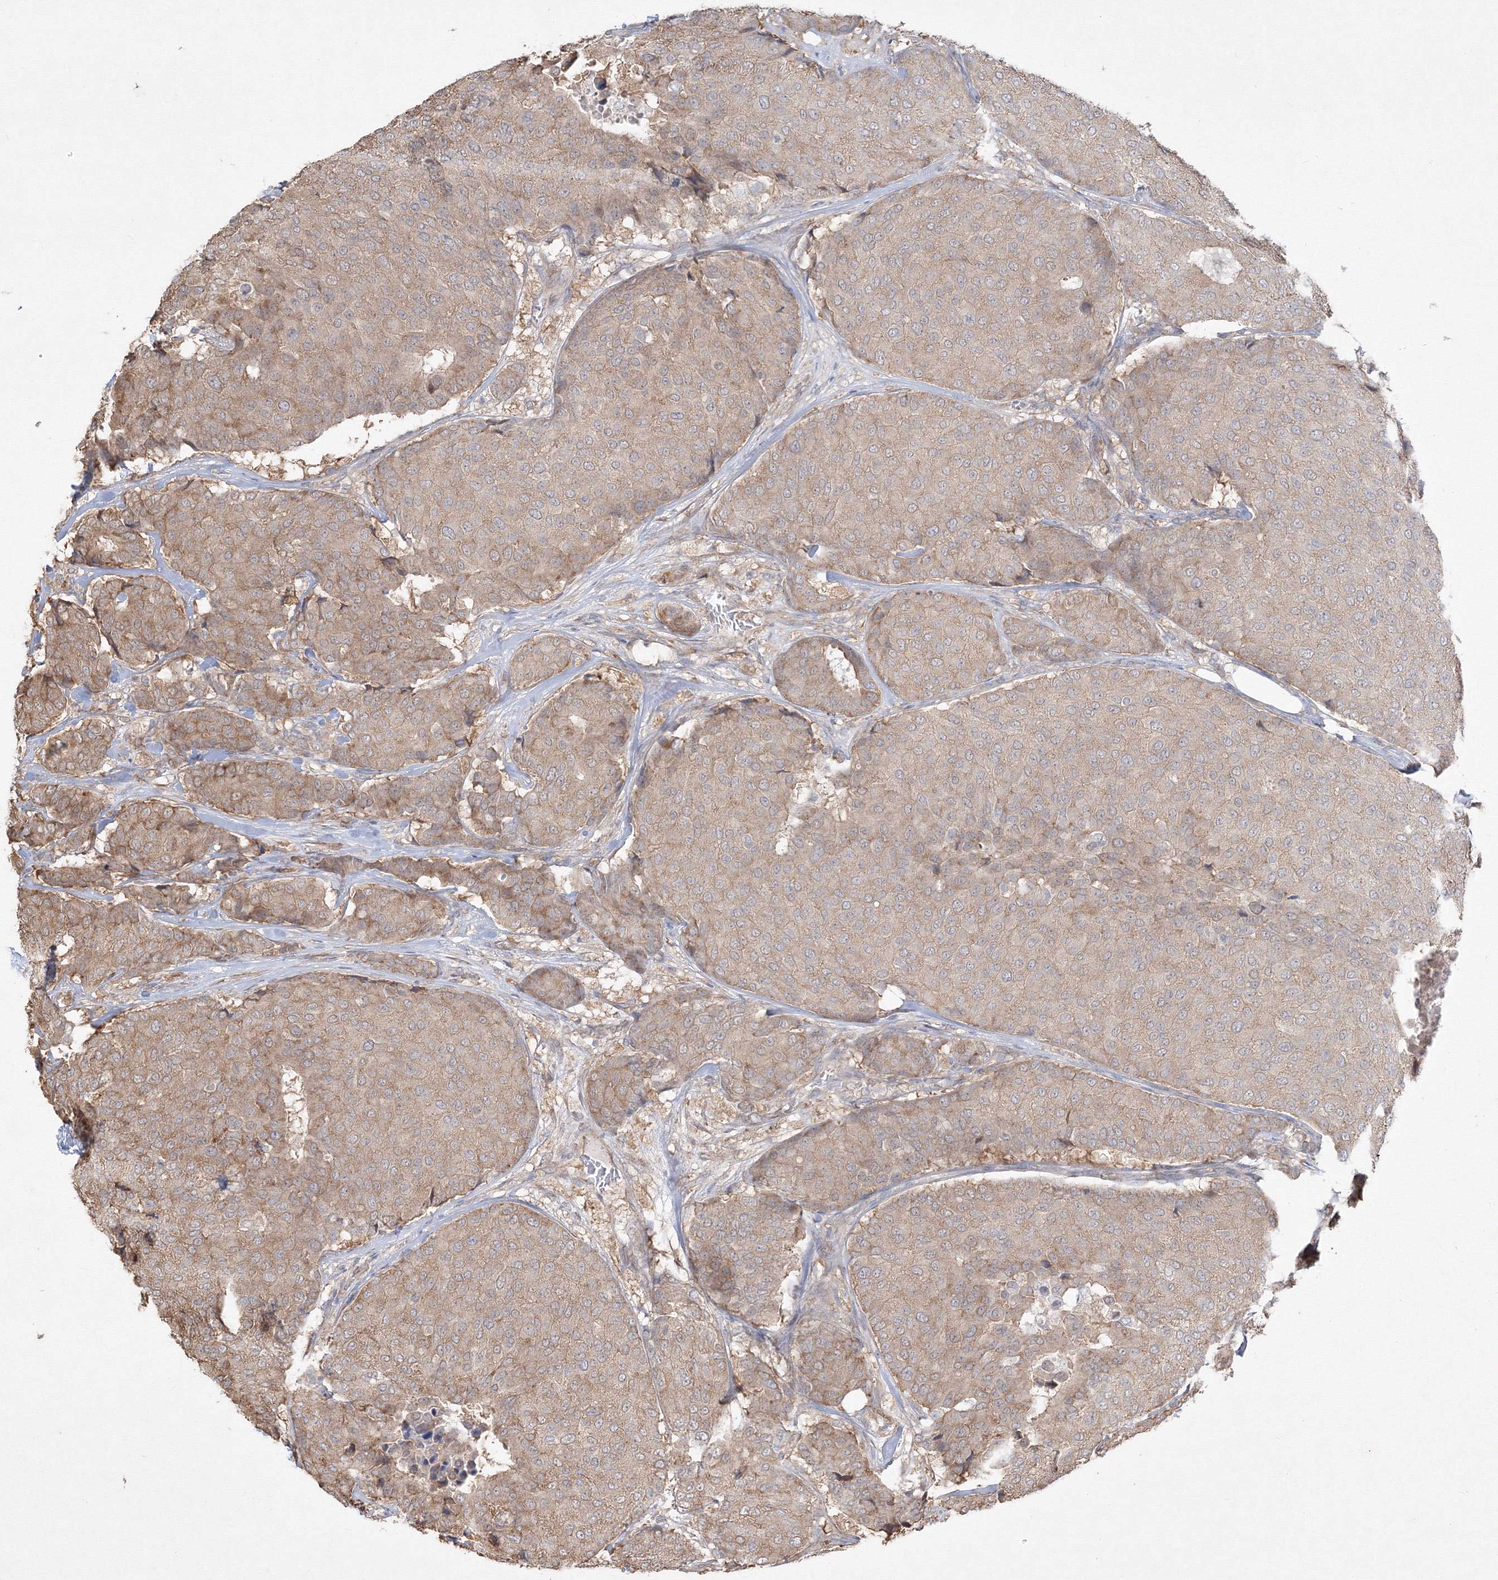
{"staining": {"intensity": "moderate", "quantity": ">75%", "location": "cytoplasmic/membranous"}, "tissue": "breast cancer", "cell_type": "Tumor cells", "image_type": "cancer", "snomed": [{"axis": "morphology", "description": "Duct carcinoma"}, {"axis": "topography", "description": "Breast"}], "caption": "This is an image of immunohistochemistry (IHC) staining of infiltrating ductal carcinoma (breast), which shows moderate staining in the cytoplasmic/membranous of tumor cells.", "gene": "FBXL8", "patient": {"sex": "female", "age": 75}}